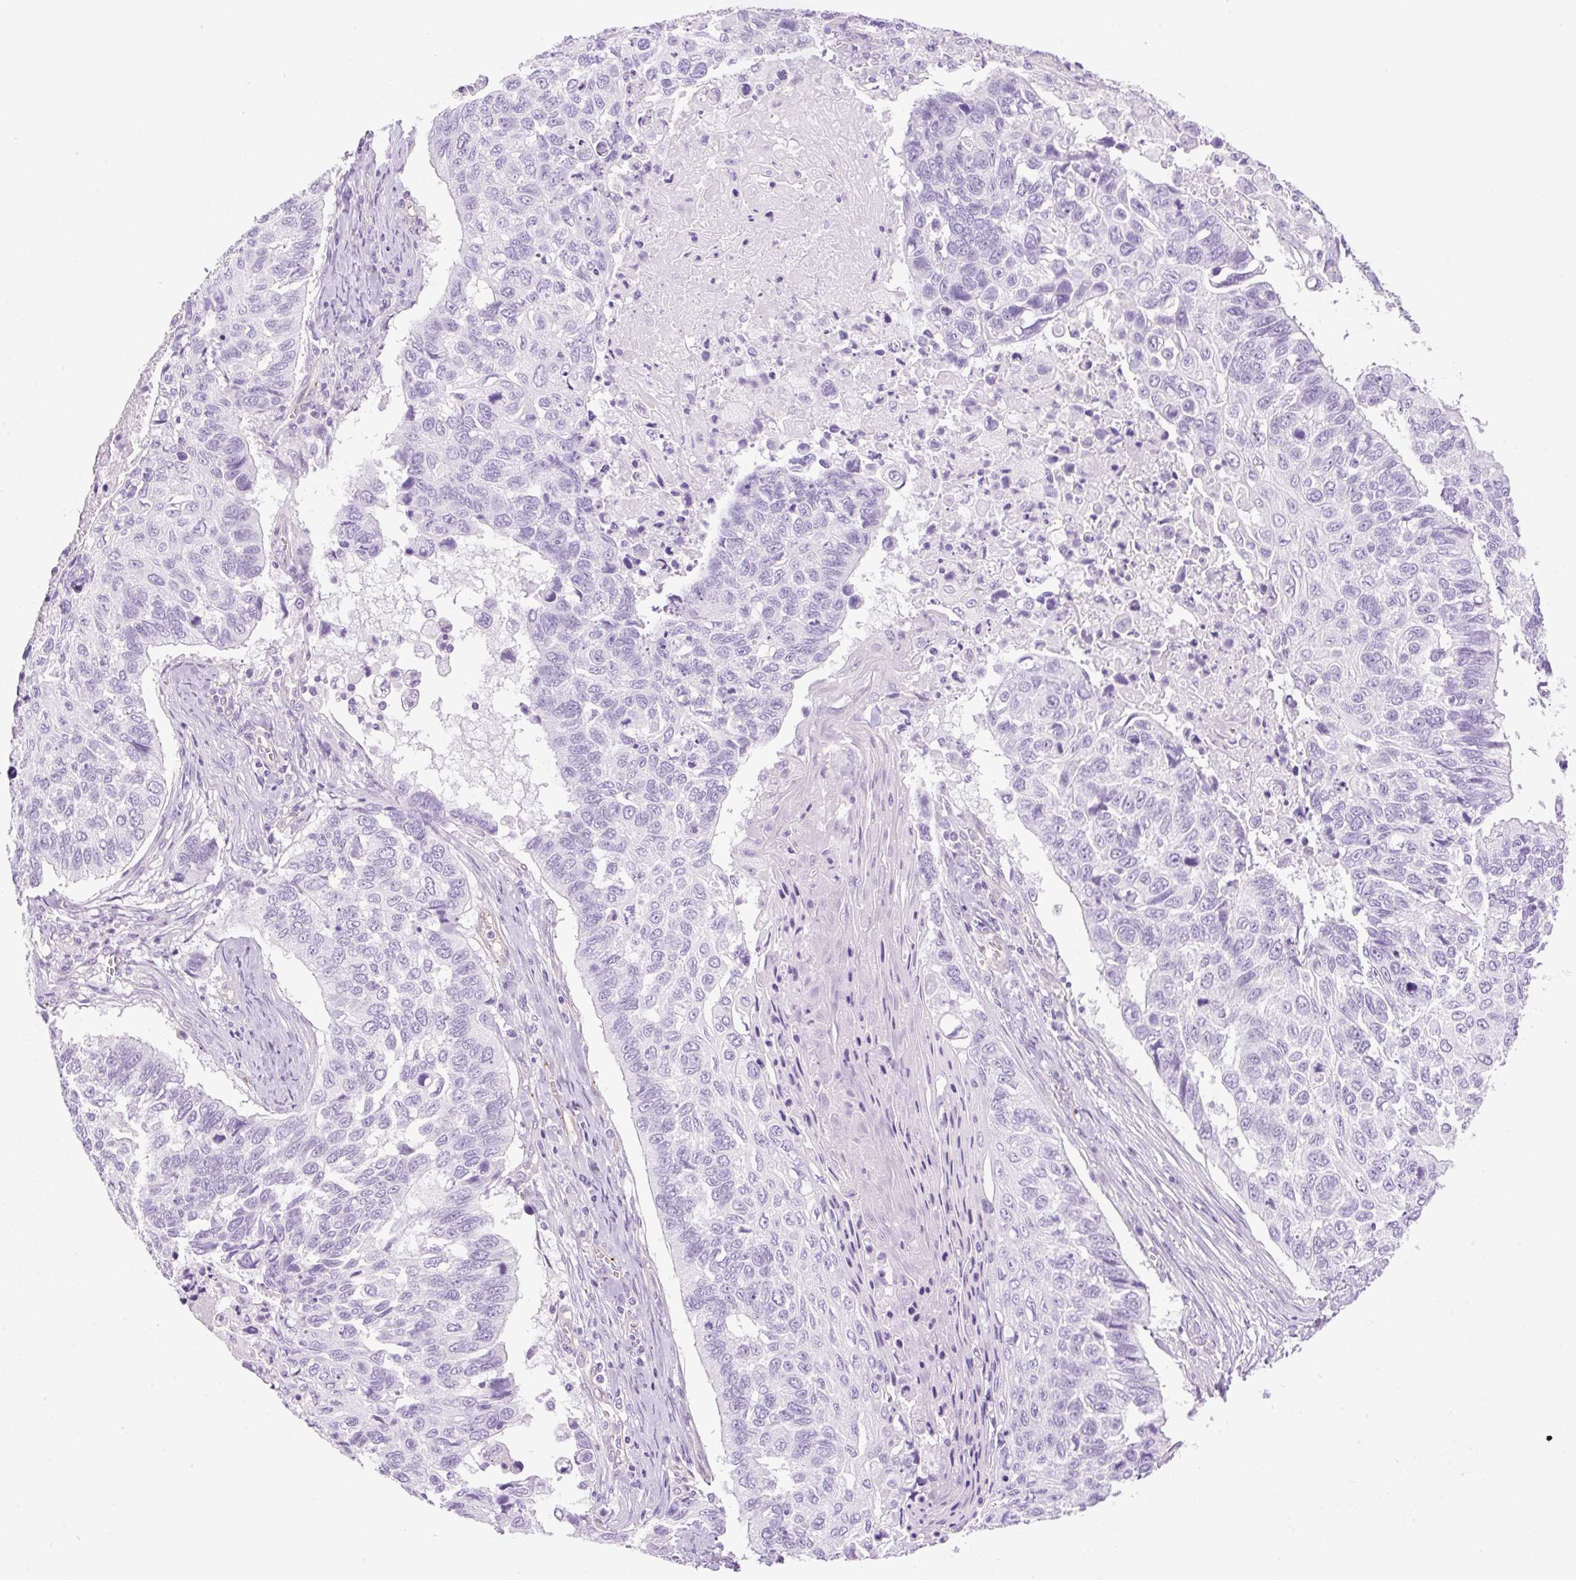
{"staining": {"intensity": "negative", "quantity": "none", "location": "none"}, "tissue": "lung cancer", "cell_type": "Tumor cells", "image_type": "cancer", "snomed": [{"axis": "morphology", "description": "Squamous cell carcinoma, NOS"}, {"axis": "topography", "description": "Lung"}], "caption": "Image shows no significant protein expression in tumor cells of lung cancer. Nuclei are stained in blue.", "gene": "EHD3", "patient": {"sex": "male", "age": 62}}